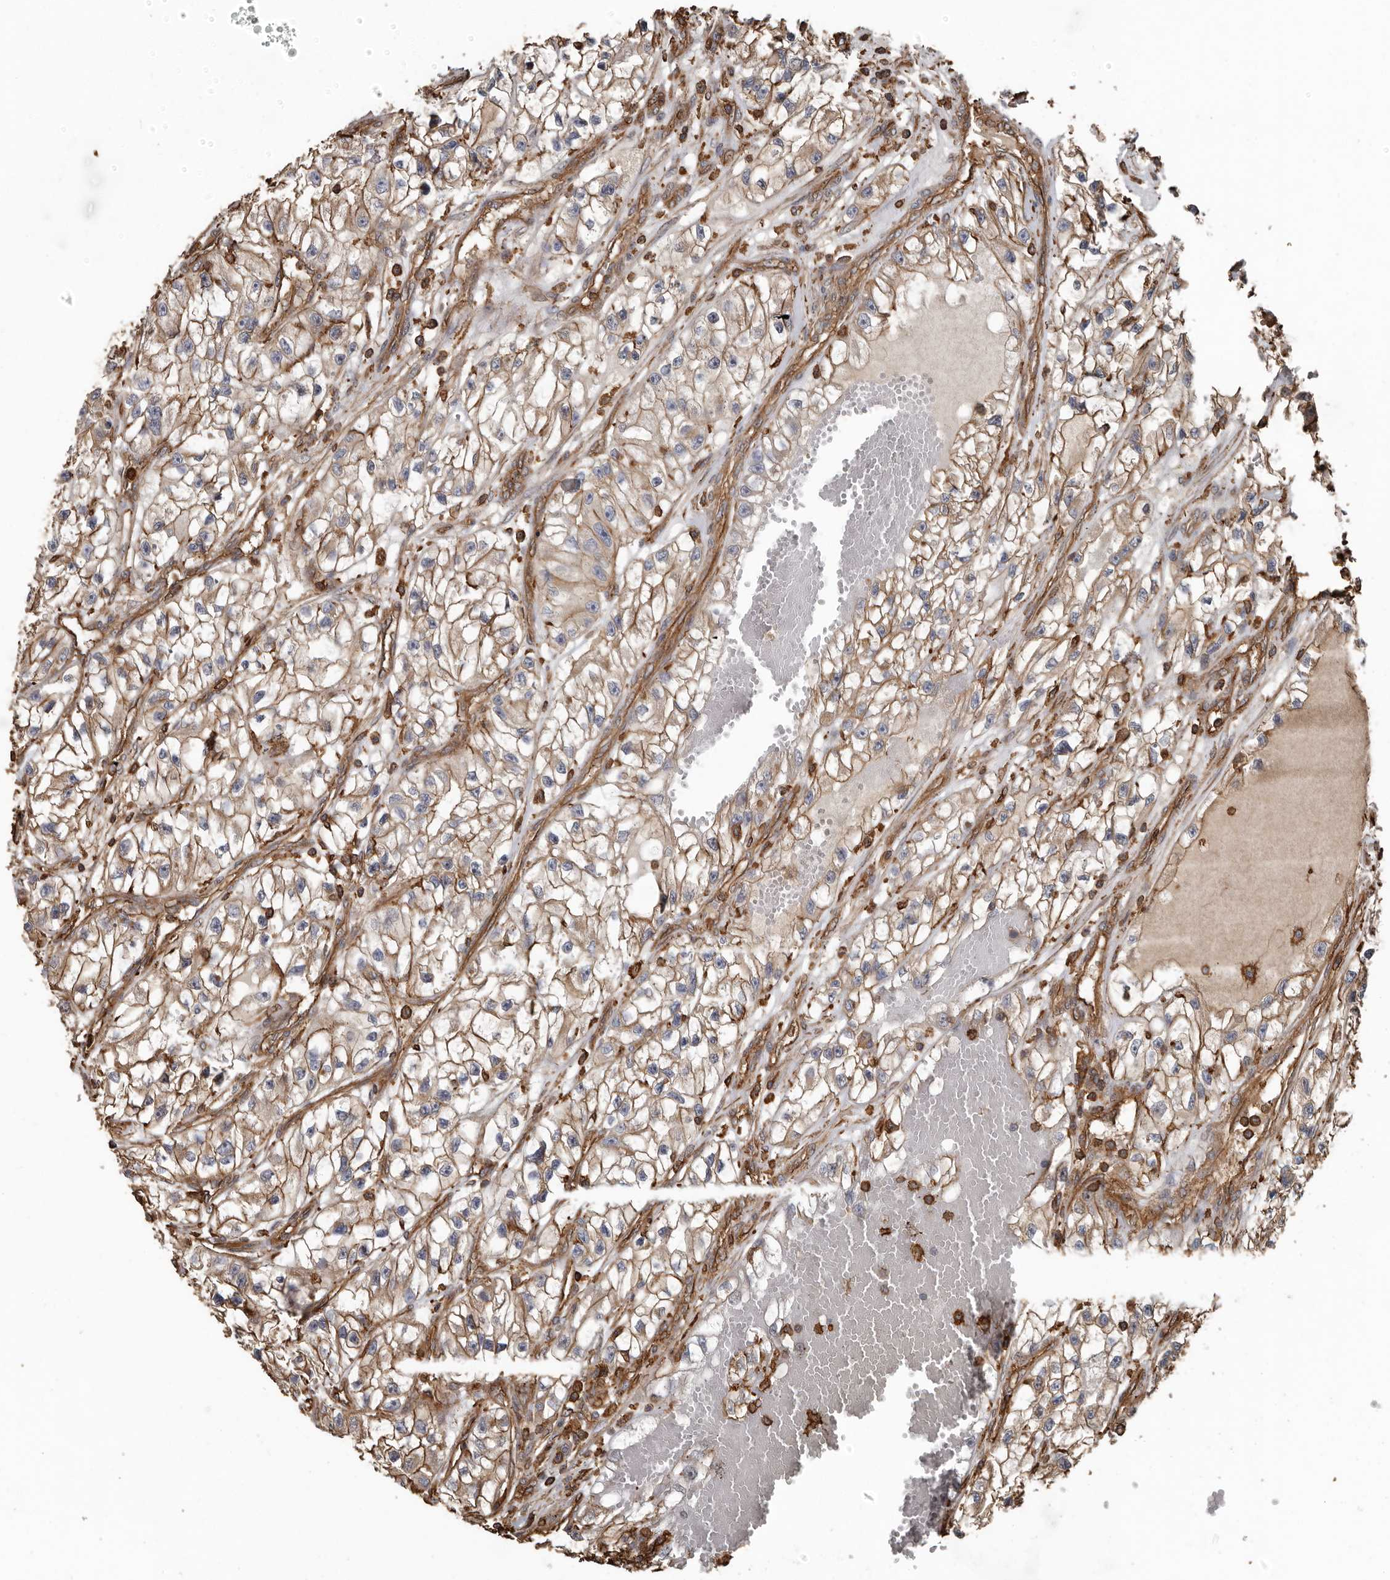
{"staining": {"intensity": "moderate", "quantity": ">75%", "location": "cytoplasmic/membranous"}, "tissue": "renal cancer", "cell_type": "Tumor cells", "image_type": "cancer", "snomed": [{"axis": "morphology", "description": "Adenocarcinoma, NOS"}, {"axis": "topography", "description": "Kidney"}], "caption": "A medium amount of moderate cytoplasmic/membranous staining is appreciated in approximately >75% of tumor cells in renal cancer (adenocarcinoma) tissue. The staining is performed using DAB (3,3'-diaminobenzidine) brown chromogen to label protein expression. The nuclei are counter-stained blue using hematoxylin.", "gene": "DENND6B", "patient": {"sex": "female", "age": 57}}